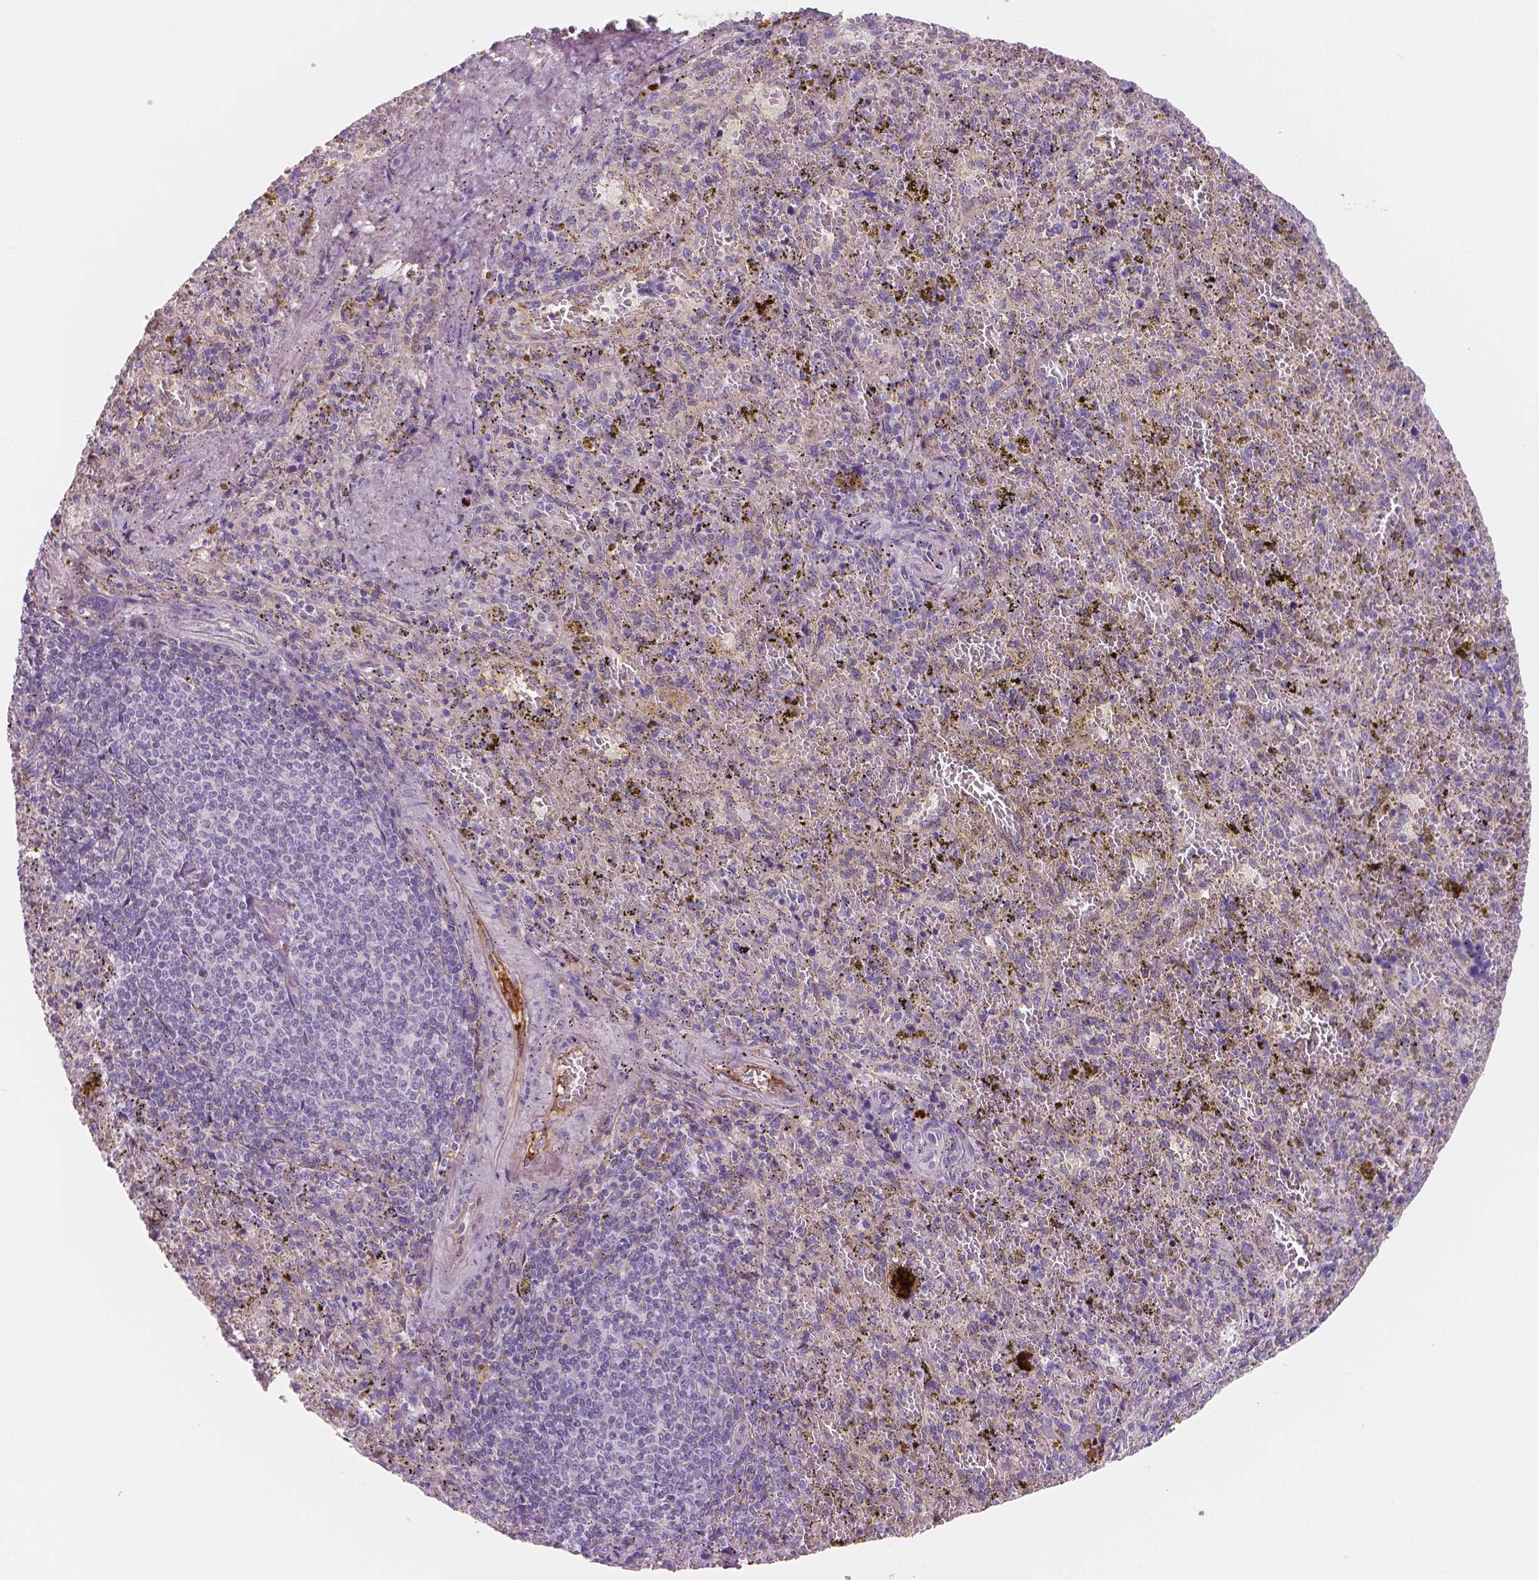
{"staining": {"intensity": "negative", "quantity": "none", "location": "none"}, "tissue": "spleen", "cell_type": "Cells in red pulp", "image_type": "normal", "snomed": [{"axis": "morphology", "description": "Normal tissue, NOS"}, {"axis": "topography", "description": "Spleen"}], "caption": "IHC of unremarkable human spleen displays no staining in cells in red pulp.", "gene": "APOA4", "patient": {"sex": "female", "age": 50}}